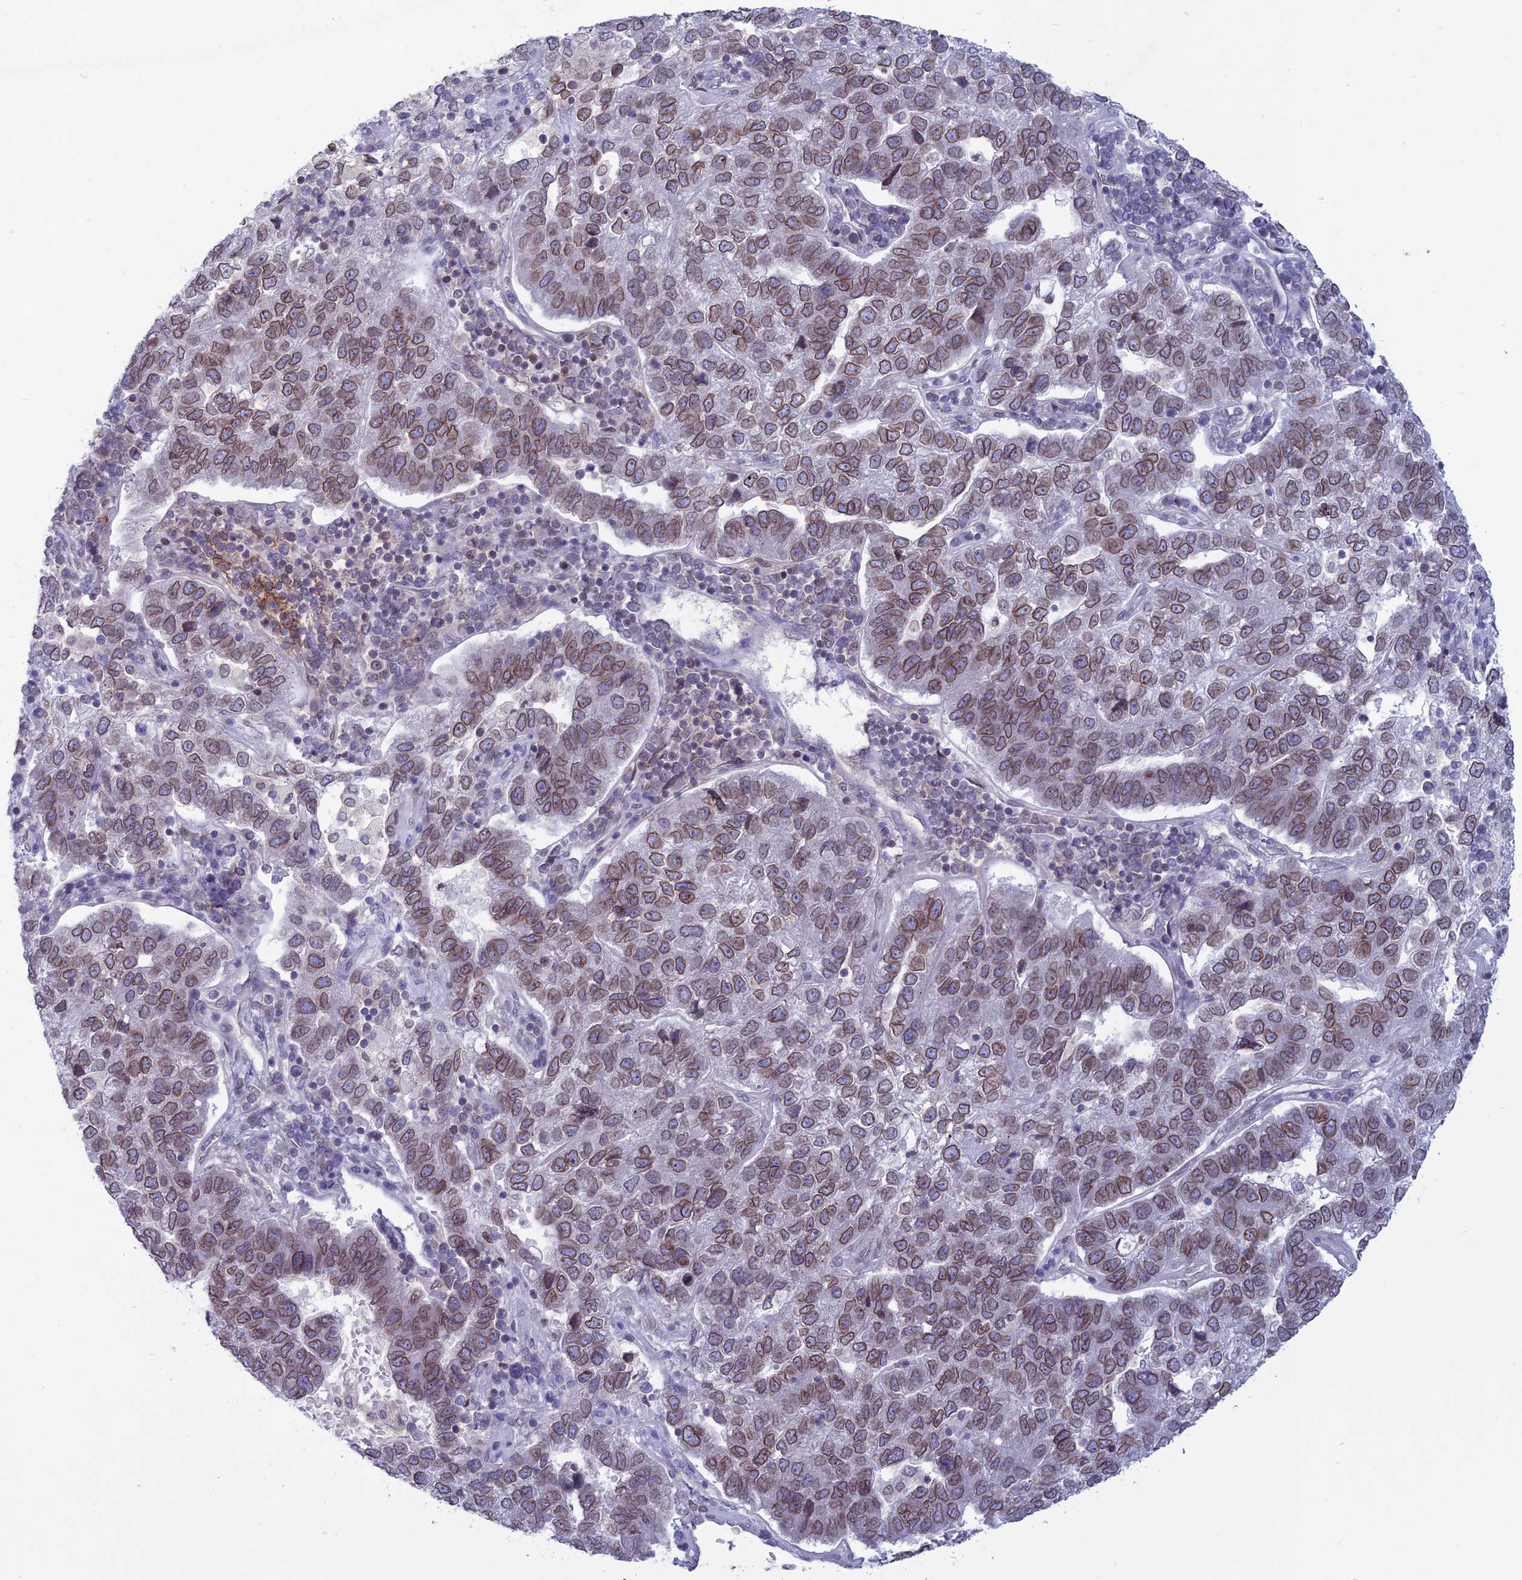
{"staining": {"intensity": "moderate", "quantity": ">75%", "location": "cytoplasmic/membranous,nuclear"}, "tissue": "pancreatic cancer", "cell_type": "Tumor cells", "image_type": "cancer", "snomed": [{"axis": "morphology", "description": "Adenocarcinoma, NOS"}, {"axis": "topography", "description": "Pancreas"}], "caption": "Moderate cytoplasmic/membranous and nuclear protein positivity is present in about >75% of tumor cells in pancreatic cancer.", "gene": "WDR46", "patient": {"sex": "female", "age": 61}}